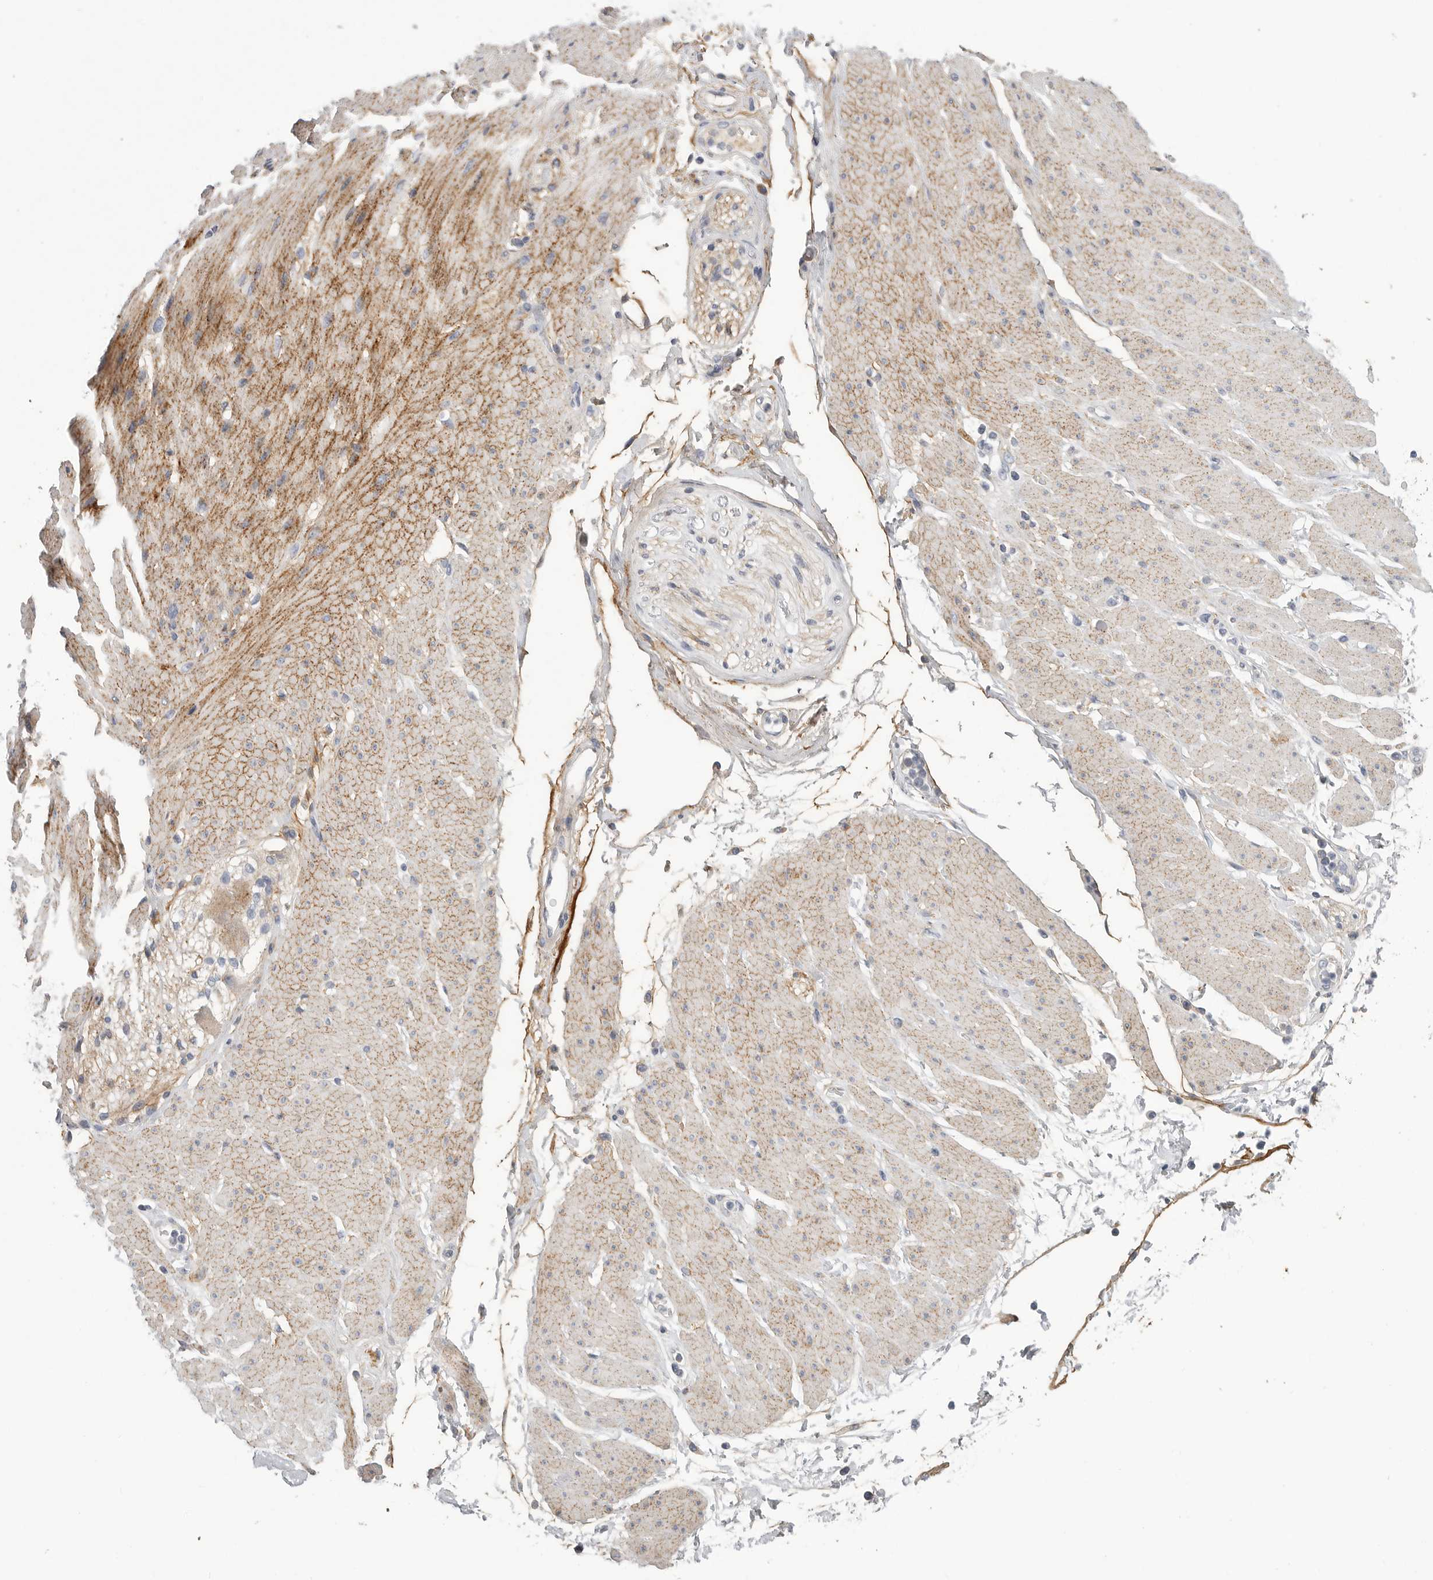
{"staining": {"intensity": "negative", "quantity": "none", "location": "none"}, "tissue": "adipose tissue", "cell_type": "Adipocytes", "image_type": "normal", "snomed": [{"axis": "morphology", "description": "Normal tissue, NOS"}, {"axis": "morphology", "description": "Adenocarcinoma, NOS"}, {"axis": "topography", "description": "Duodenum"}, {"axis": "topography", "description": "Peripheral nerve tissue"}], "caption": "Human adipose tissue stained for a protein using immunohistochemistry (IHC) displays no expression in adipocytes.", "gene": "SDC3", "patient": {"sex": "female", "age": 60}}